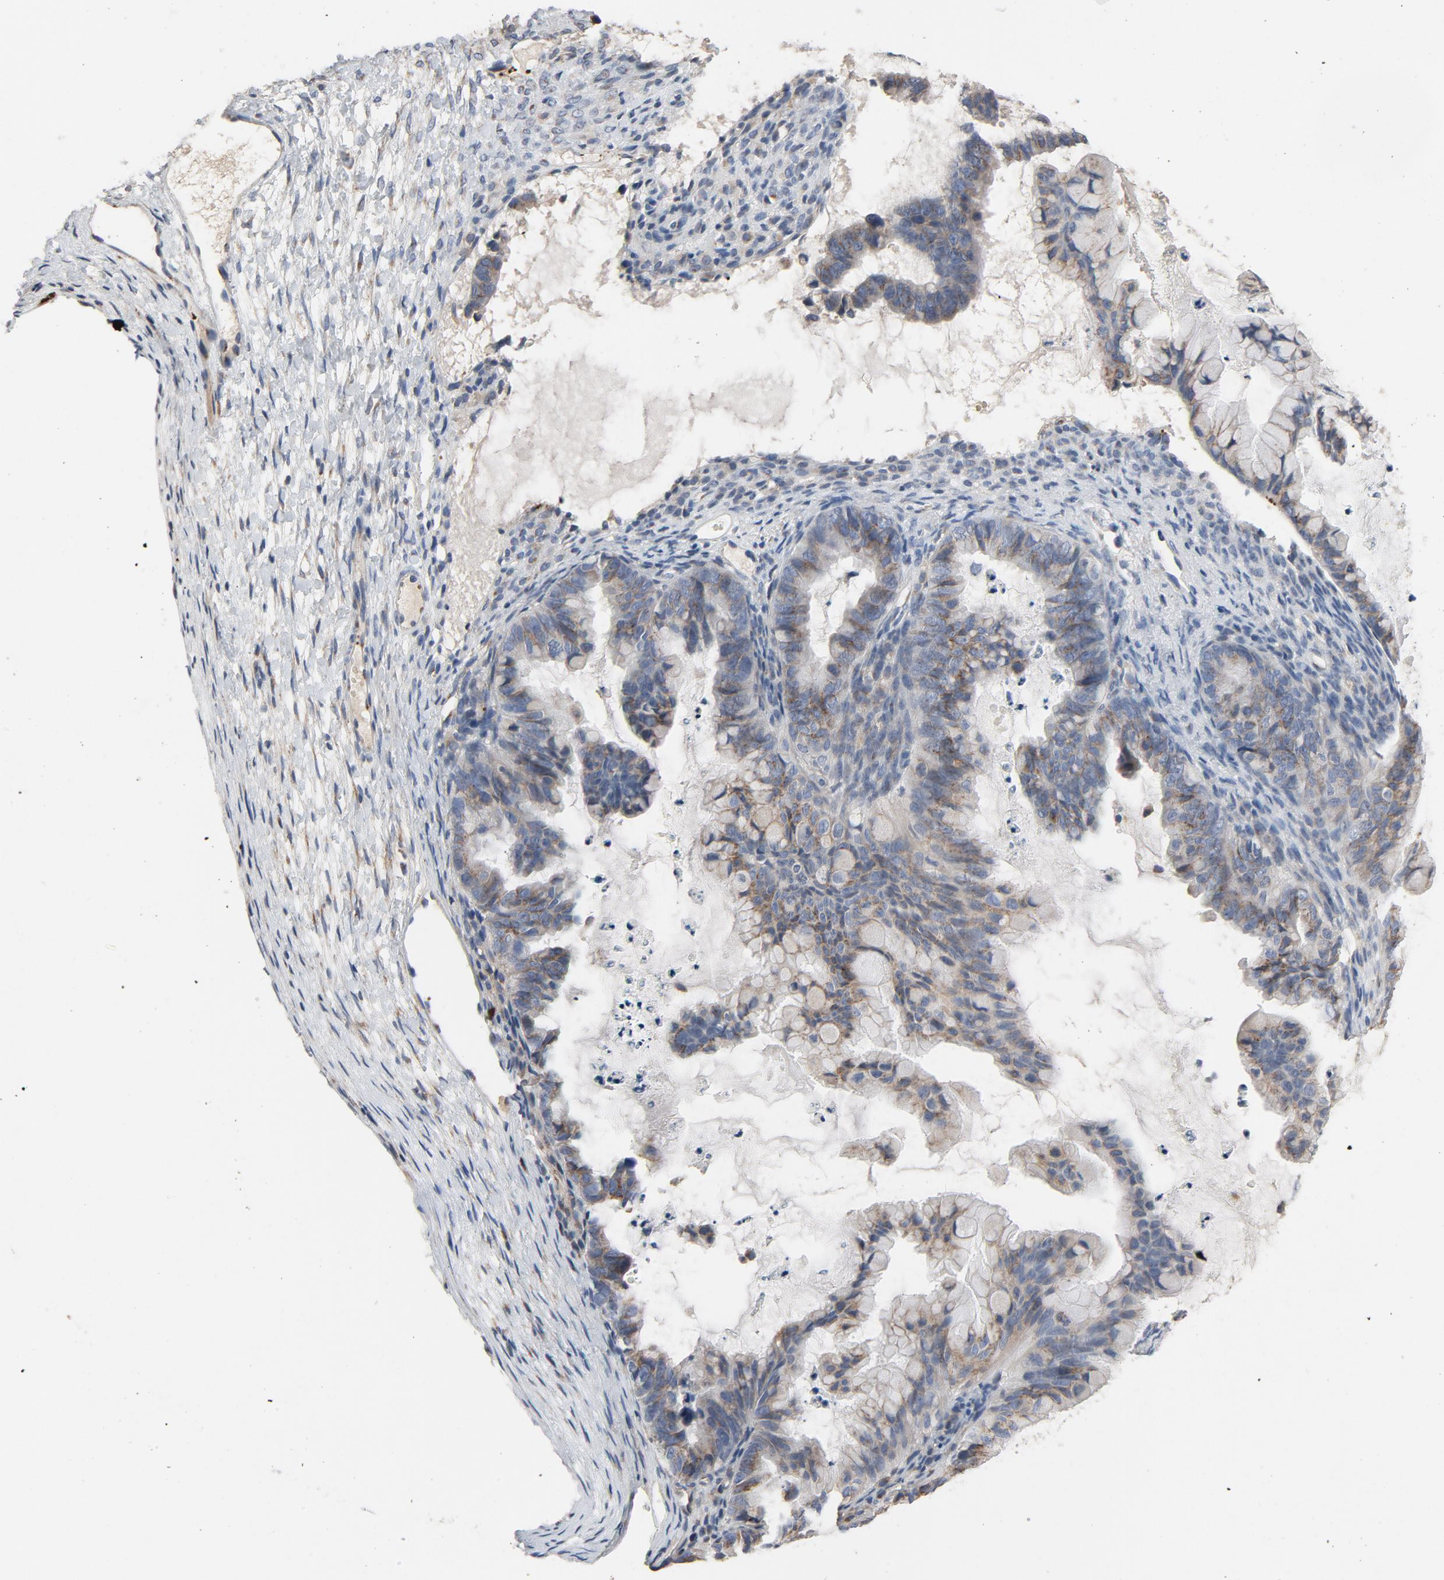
{"staining": {"intensity": "weak", "quantity": "25%-75%", "location": "cytoplasmic/membranous"}, "tissue": "ovarian cancer", "cell_type": "Tumor cells", "image_type": "cancer", "snomed": [{"axis": "morphology", "description": "Cystadenocarcinoma, serous, NOS"}, {"axis": "topography", "description": "Ovary"}], "caption": "Tumor cells demonstrate low levels of weak cytoplasmic/membranous expression in approximately 25%-75% of cells in human ovarian cancer (serous cystadenocarcinoma). (brown staining indicates protein expression, while blue staining denotes nuclei).", "gene": "LMAN2", "patient": {"sex": "female", "age": 71}}